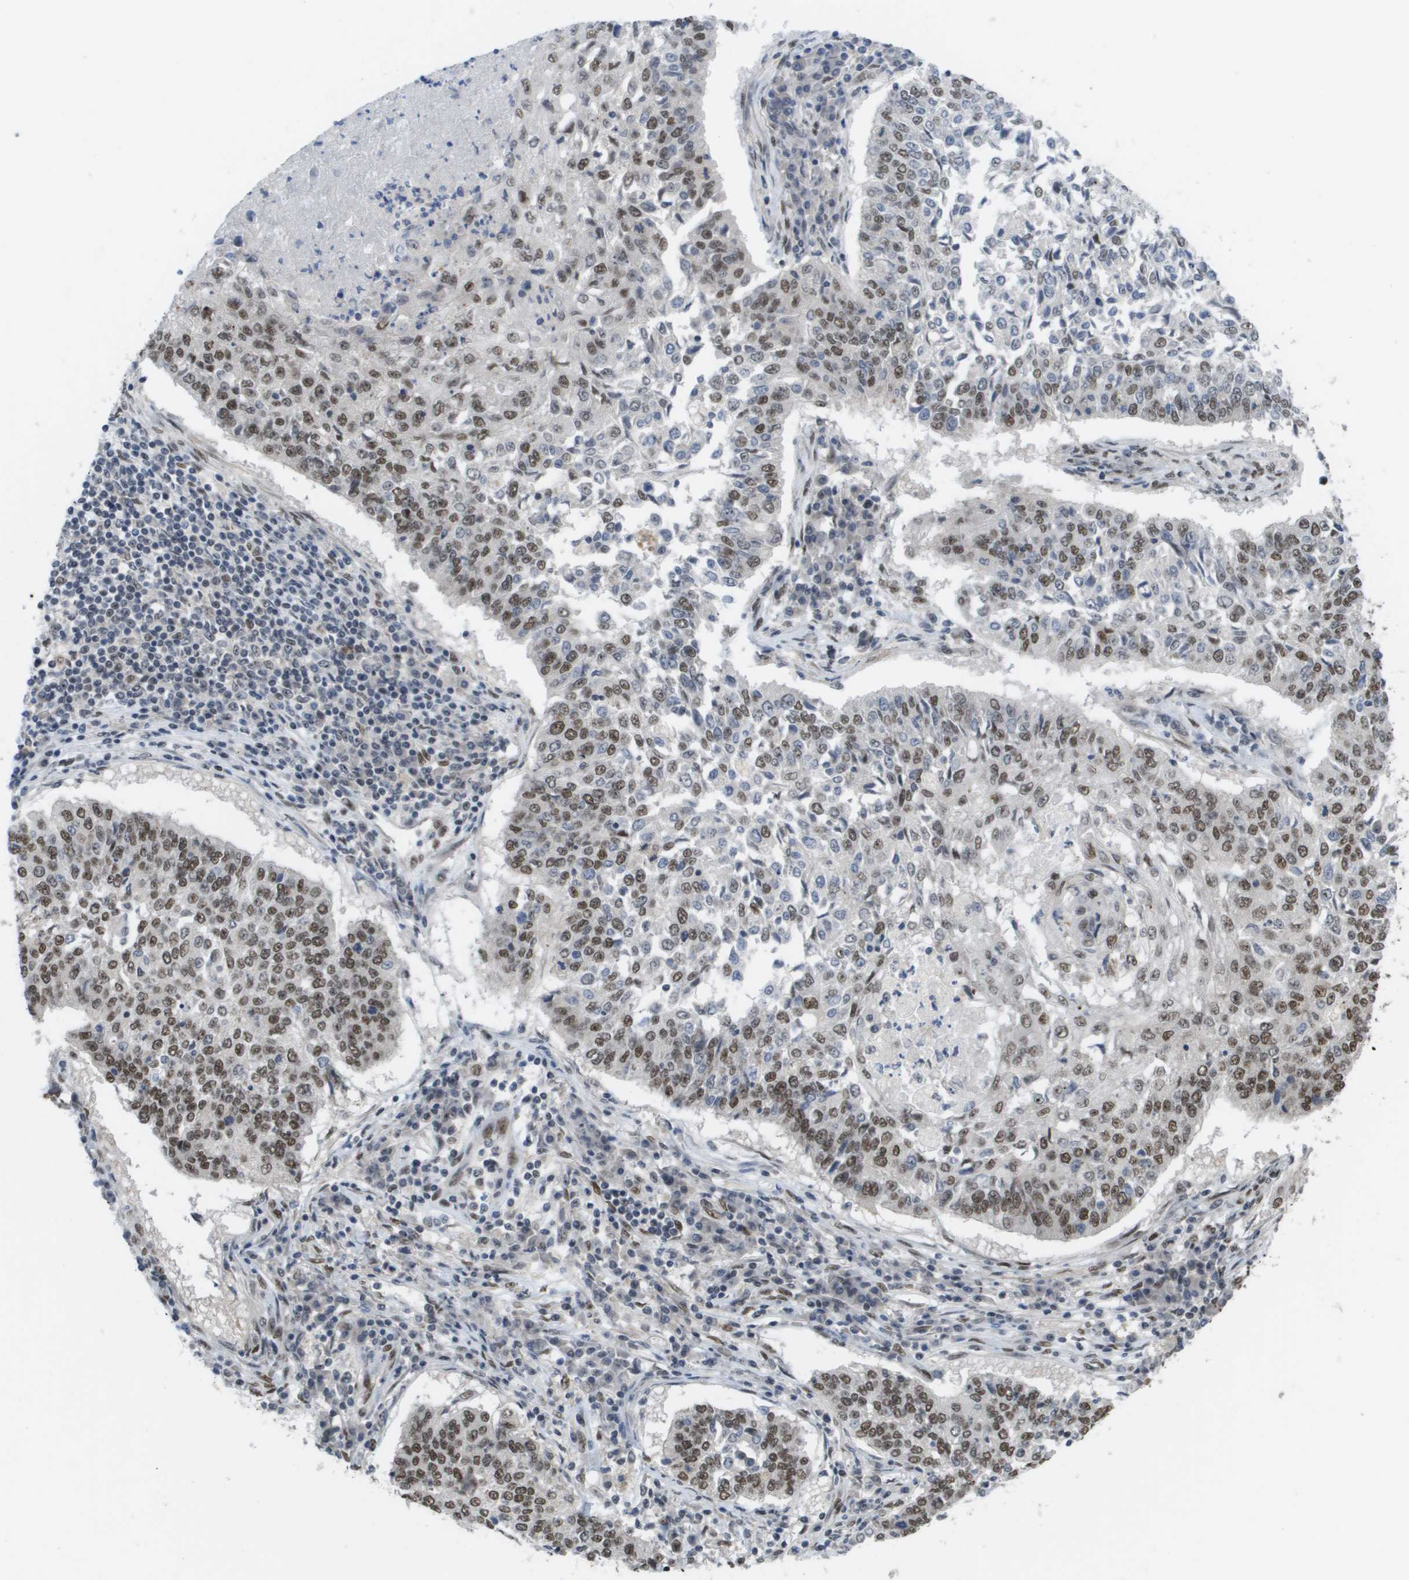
{"staining": {"intensity": "moderate", "quantity": "25%-75%", "location": "nuclear"}, "tissue": "lung cancer", "cell_type": "Tumor cells", "image_type": "cancer", "snomed": [{"axis": "morphology", "description": "Normal tissue, NOS"}, {"axis": "morphology", "description": "Squamous cell carcinoma, NOS"}, {"axis": "topography", "description": "Cartilage tissue"}, {"axis": "topography", "description": "Bronchus"}, {"axis": "topography", "description": "Lung"}], "caption": "Approximately 25%-75% of tumor cells in lung squamous cell carcinoma display moderate nuclear protein positivity as visualized by brown immunohistochemical staining.", "gene": "CDT1", "patient": {"sex": "female", "age": 49}}